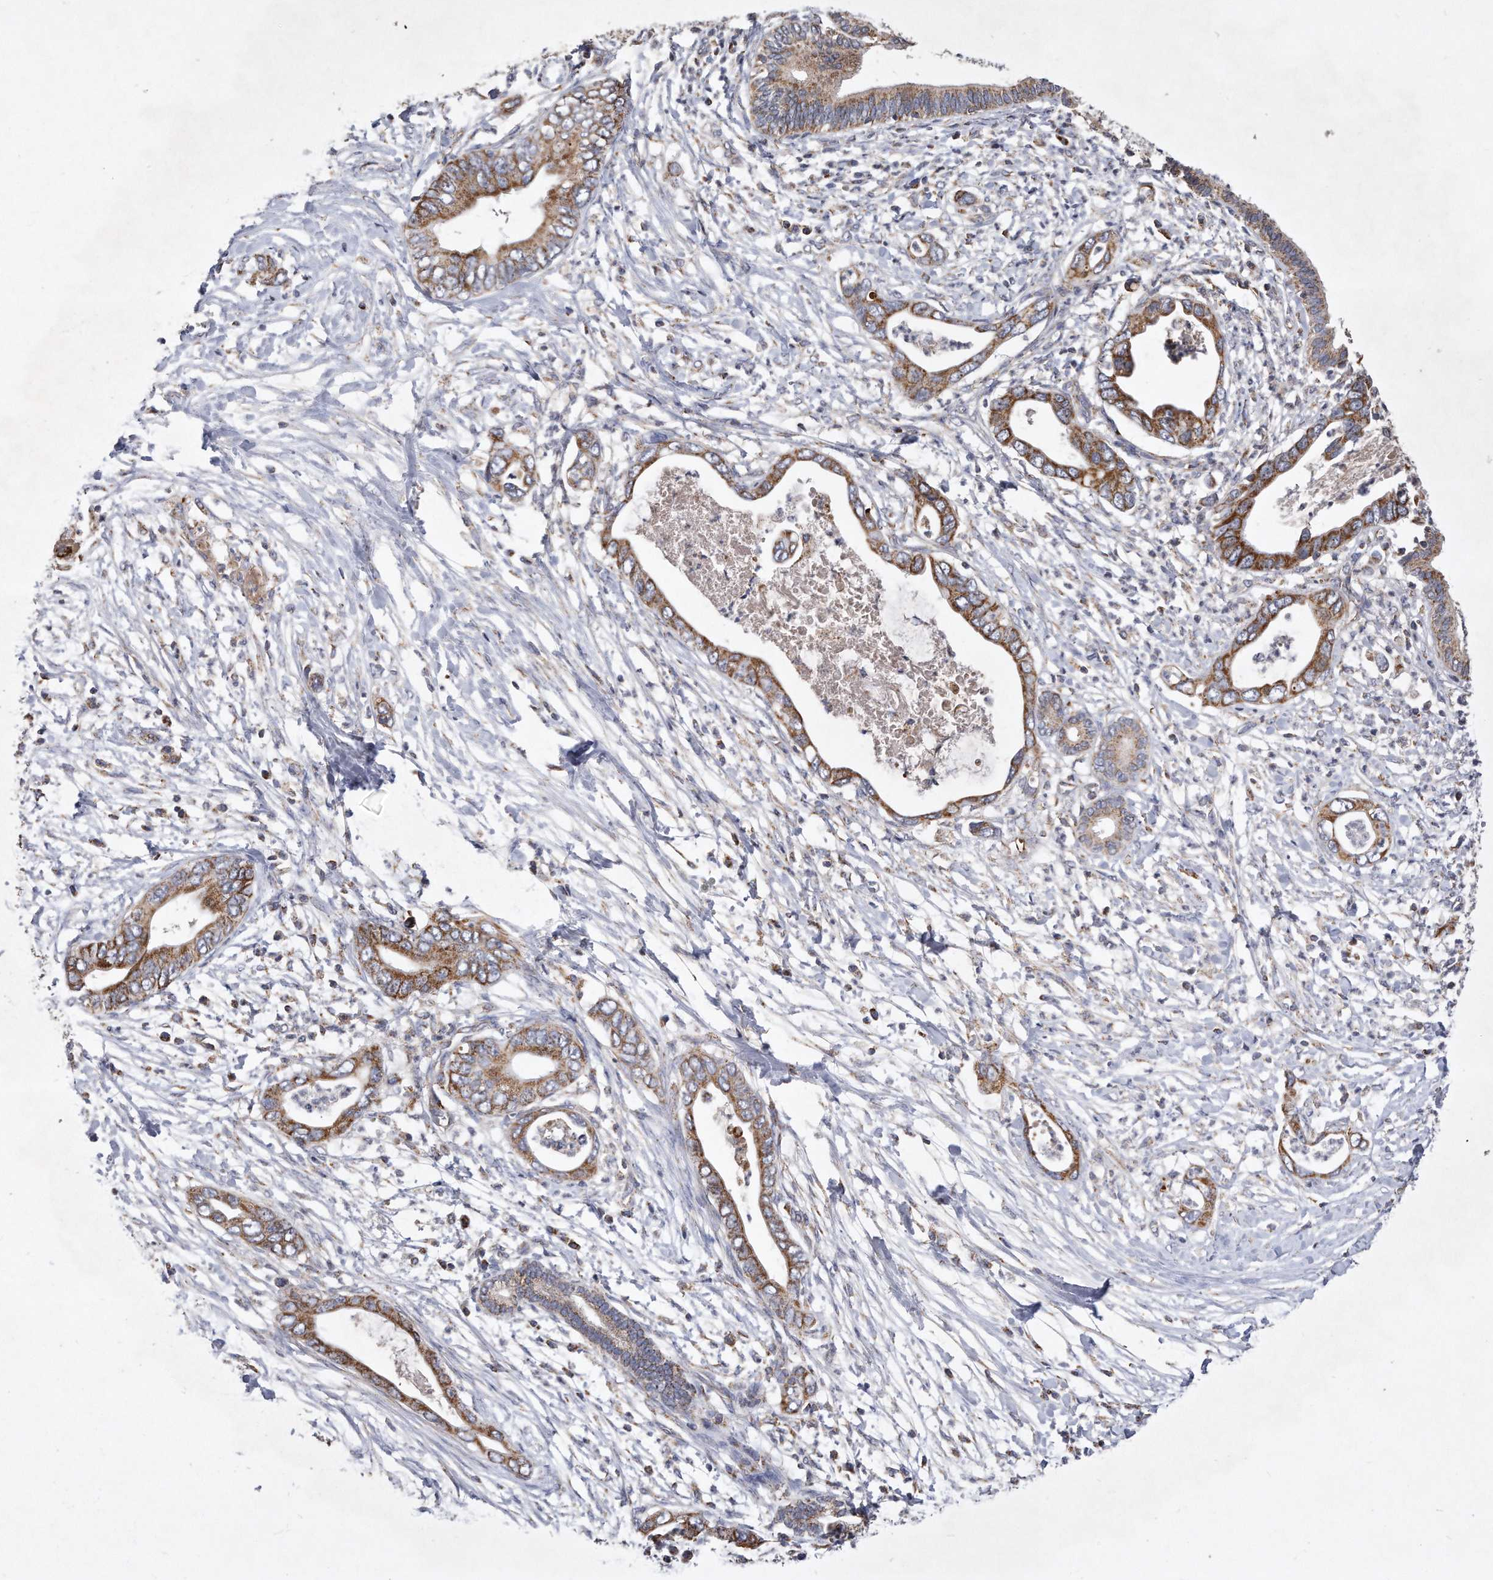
{"staining": {"intensity": "moderate", "quantity": ">75%", "location": "cytoplasmic/membranous"}, "tissue": "pancreatic cancer", "cell_type": "Tumor cells", "image_type": "cancer", "snomed": [{"axis": "morphology", "description": "Adenocarcinoma, NOS"}, {"axis": "topography", "description": "Pancreas"}], "caption": "The micrograph demonstrates staining of pancreatic cancer, revealing moderate cytoplasmic/membranous protein staining (brown color) within tumor cells. The staining is performed using DAB (3,3'-diaminobenzidine) brown chromogen to label protein expression. The nuclei are counter-stained blue using hematoxylin.", "gene": "PPP5C", "patient": {"sex": "male", "age": 75}}